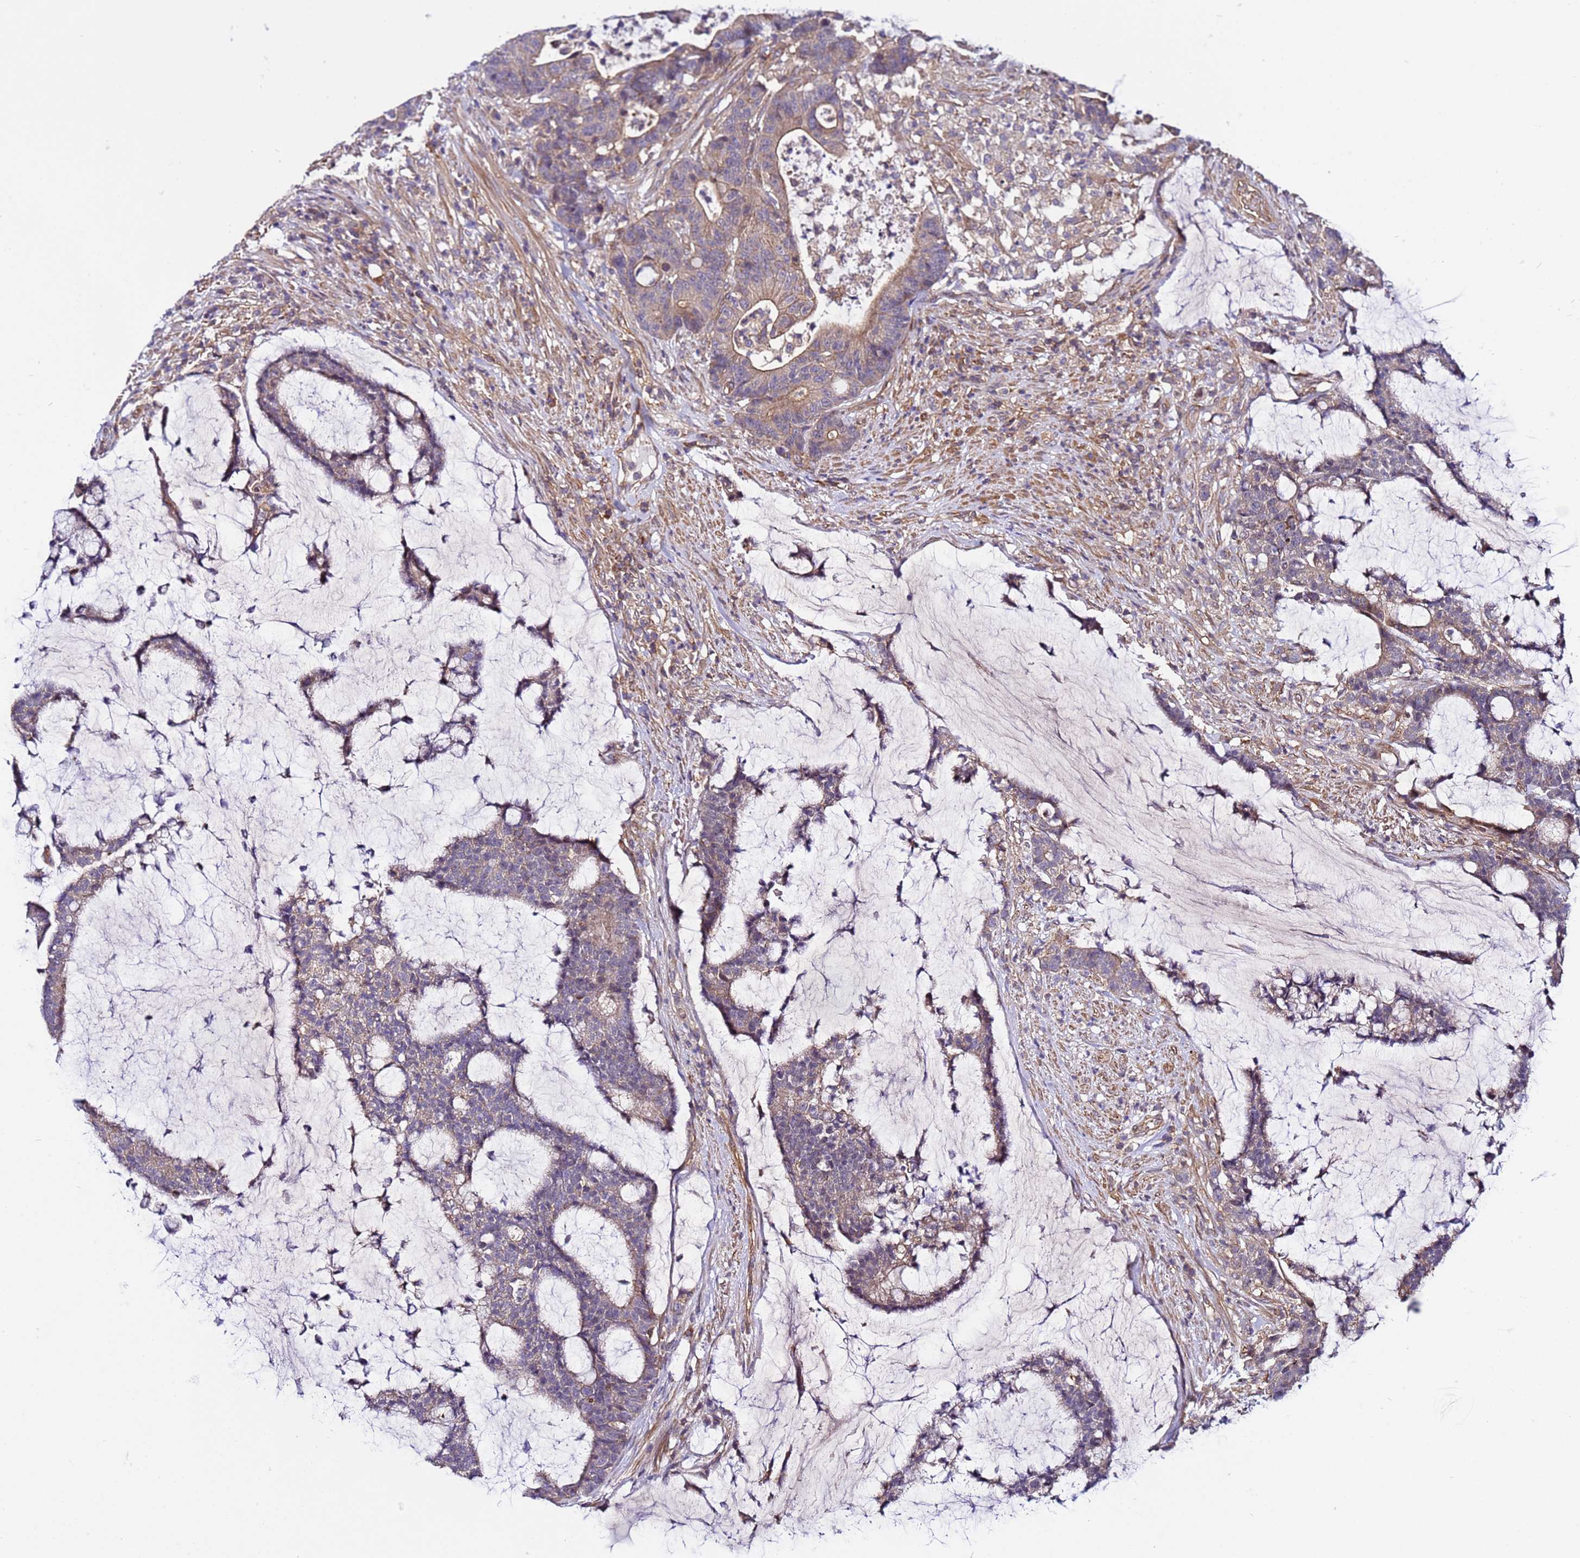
{"staining": {"intensity": "weak", "quantity": "25%-75%", "location": "cytoplasmic/membranous"}, "tissue": "colorectal cancer", "cell_type": "Tumor cells", "image_type": "cancer", "snomed": [{"axis": "morphology", "description": "Adenocarcinoma, NOS"}, {"axis": "topography", "description": "Colon"}], "caption": "Immunohistochemistry (IHC) histopathology image of neoplastic tissue: human colorectal cancer stained using immunohistochemistry (IHC) exhibits low levels of weak protein expression localized specifically in the cytoplasmic/membranous of tumor cells, appearing as a cytoplasmic/membranous brown color.", "gene": "STK38", "patient": {"sex": "female", "age": 84}}